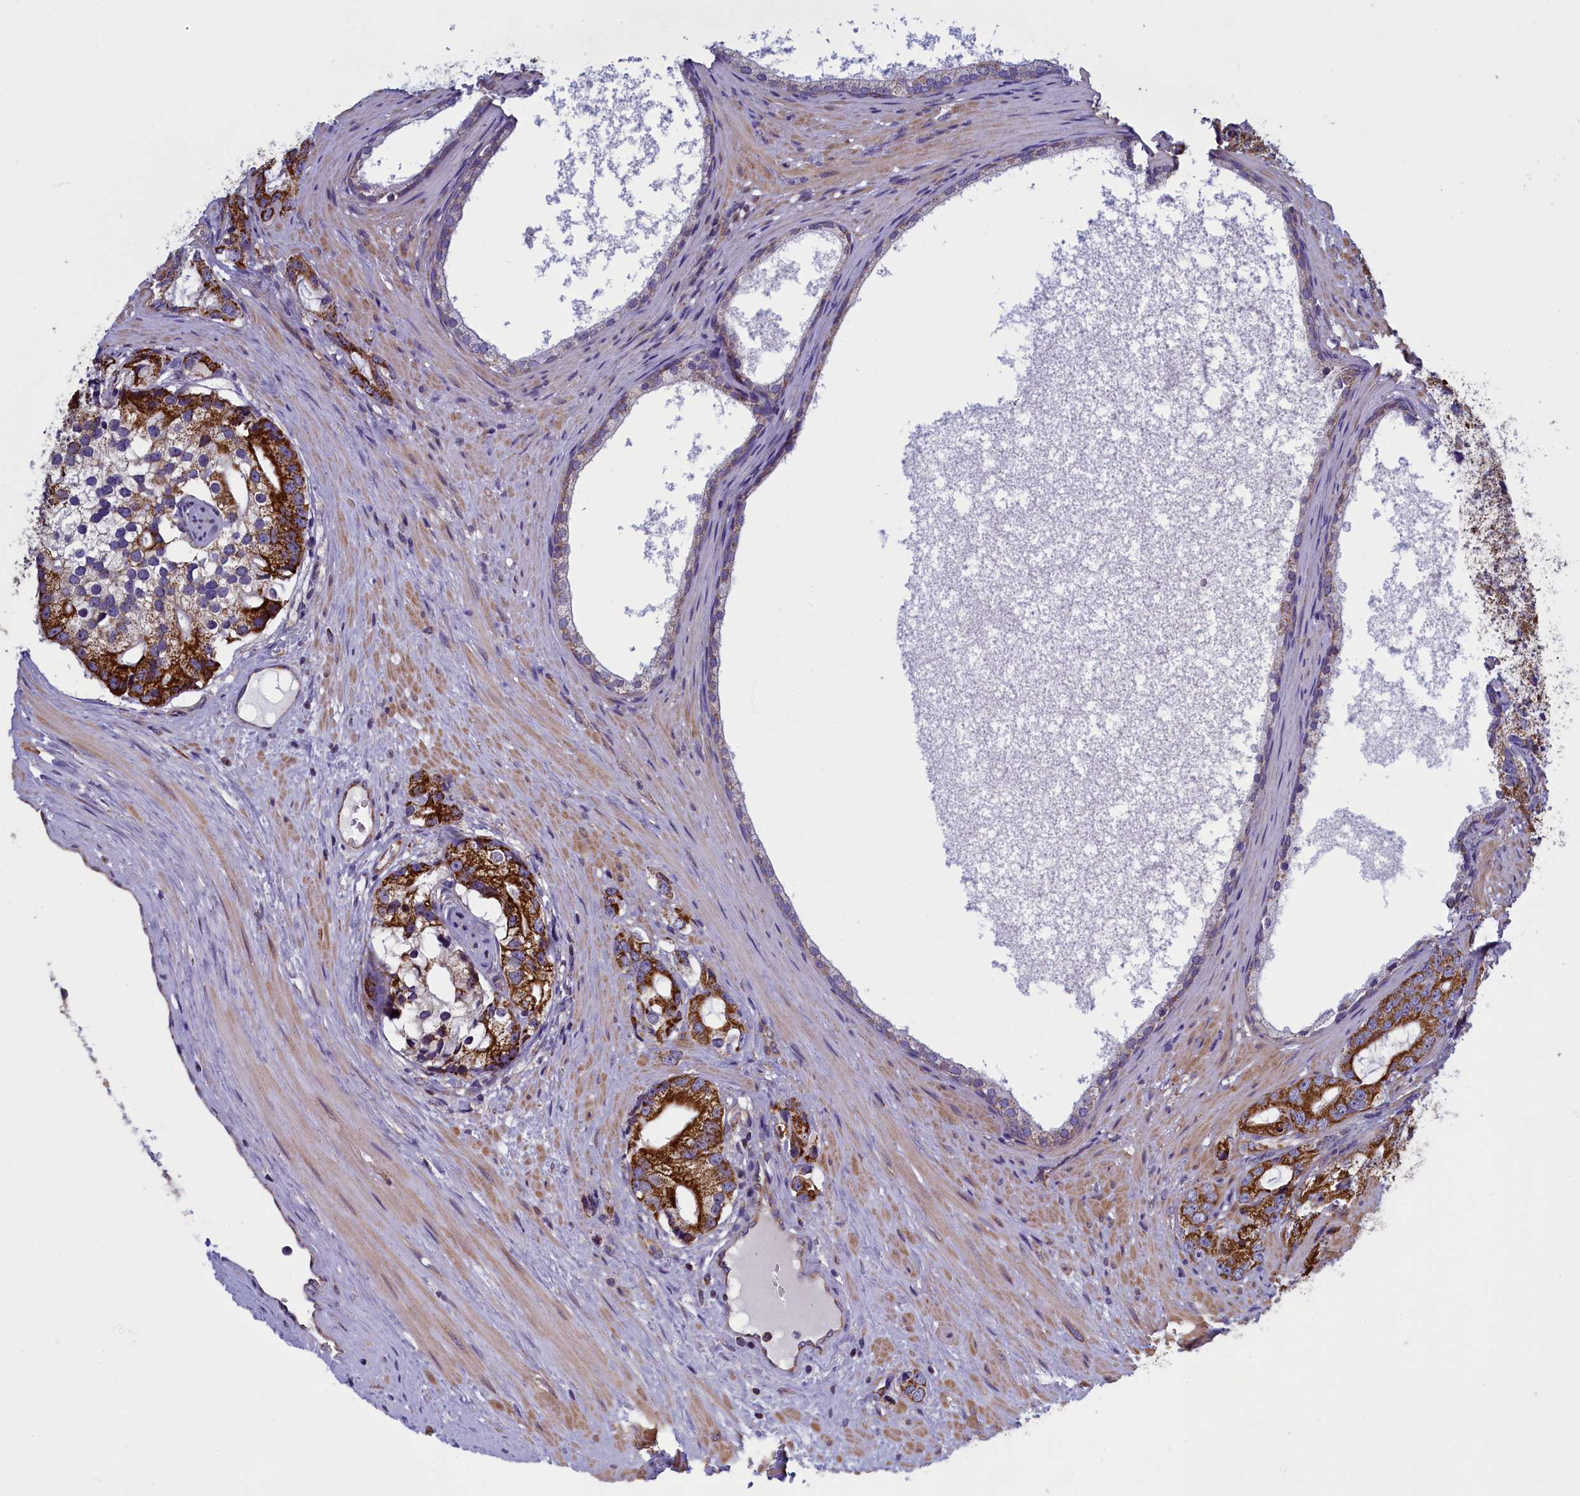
{"staining": {"intensity": "strong", "quantity": "25%-75%", "location": "cytoplasmic/membranous"}, "tissue": "prostate cancer", "cell_type": "Tumor cells", "image_type": "cancer", "snomed": [{"axis": "morphology", "description": "Adenocarcinoma, High grade"}, {"axis": "topography", "description": "Prostate"}], "caption": "DAB (3,3'-diaminobenzidine) immunohistochemical staining of human prostate cancer (adenocarcinoma (high-grade)) reveals strong cytoplasmic/membranous protein staining in approximately 25%-75% of tumor cells.", "gene": "IFT122", "patient": {"sex": "male", "age": 75}}